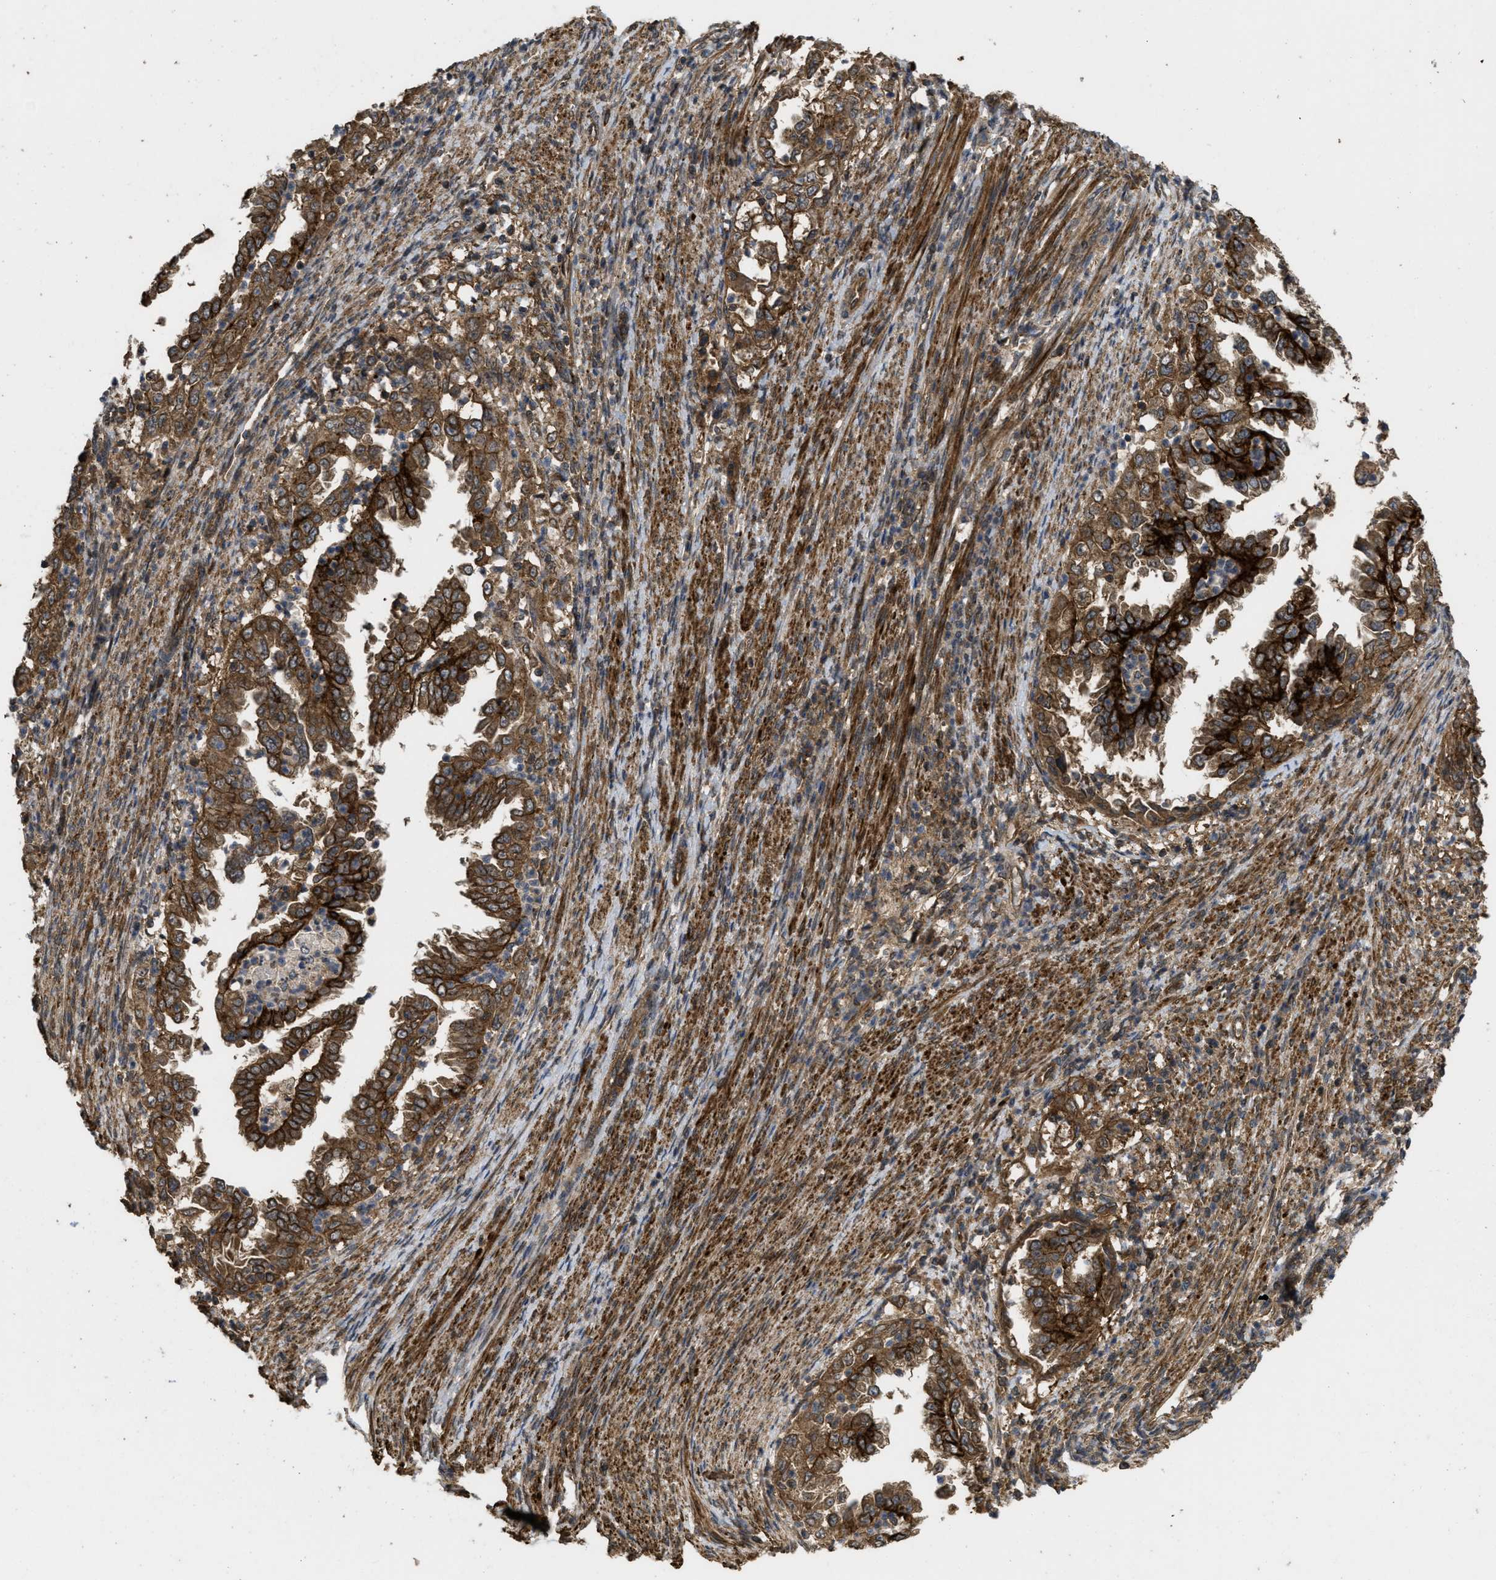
{"staining": {"intensity": "strong", "quantity": ">75%", "location": "cytoplasmic/membranous"}, "tissue": "endometrial cancer", "cell_type": "Tumor cells", "image_type": "cancer", "snomed": [{"axis": "morphology", "description": "Adenocarcinoma, NOS"}, {"axis": "topography", "description": "Endometrium"}], "caption": "Immunohistochemistry of endometrial cancer displays high levels of strong cytoplasmic/membranous expression in approximately >75% of tumor cells. The staining was performed using DAB (3,3'-diaminobenzidine), with brown indicating positive protein expression. Nuclei are stained blue with hematoxylin.", "gene": "FZD6", "patient": {"sex": "female", "age": 85}}